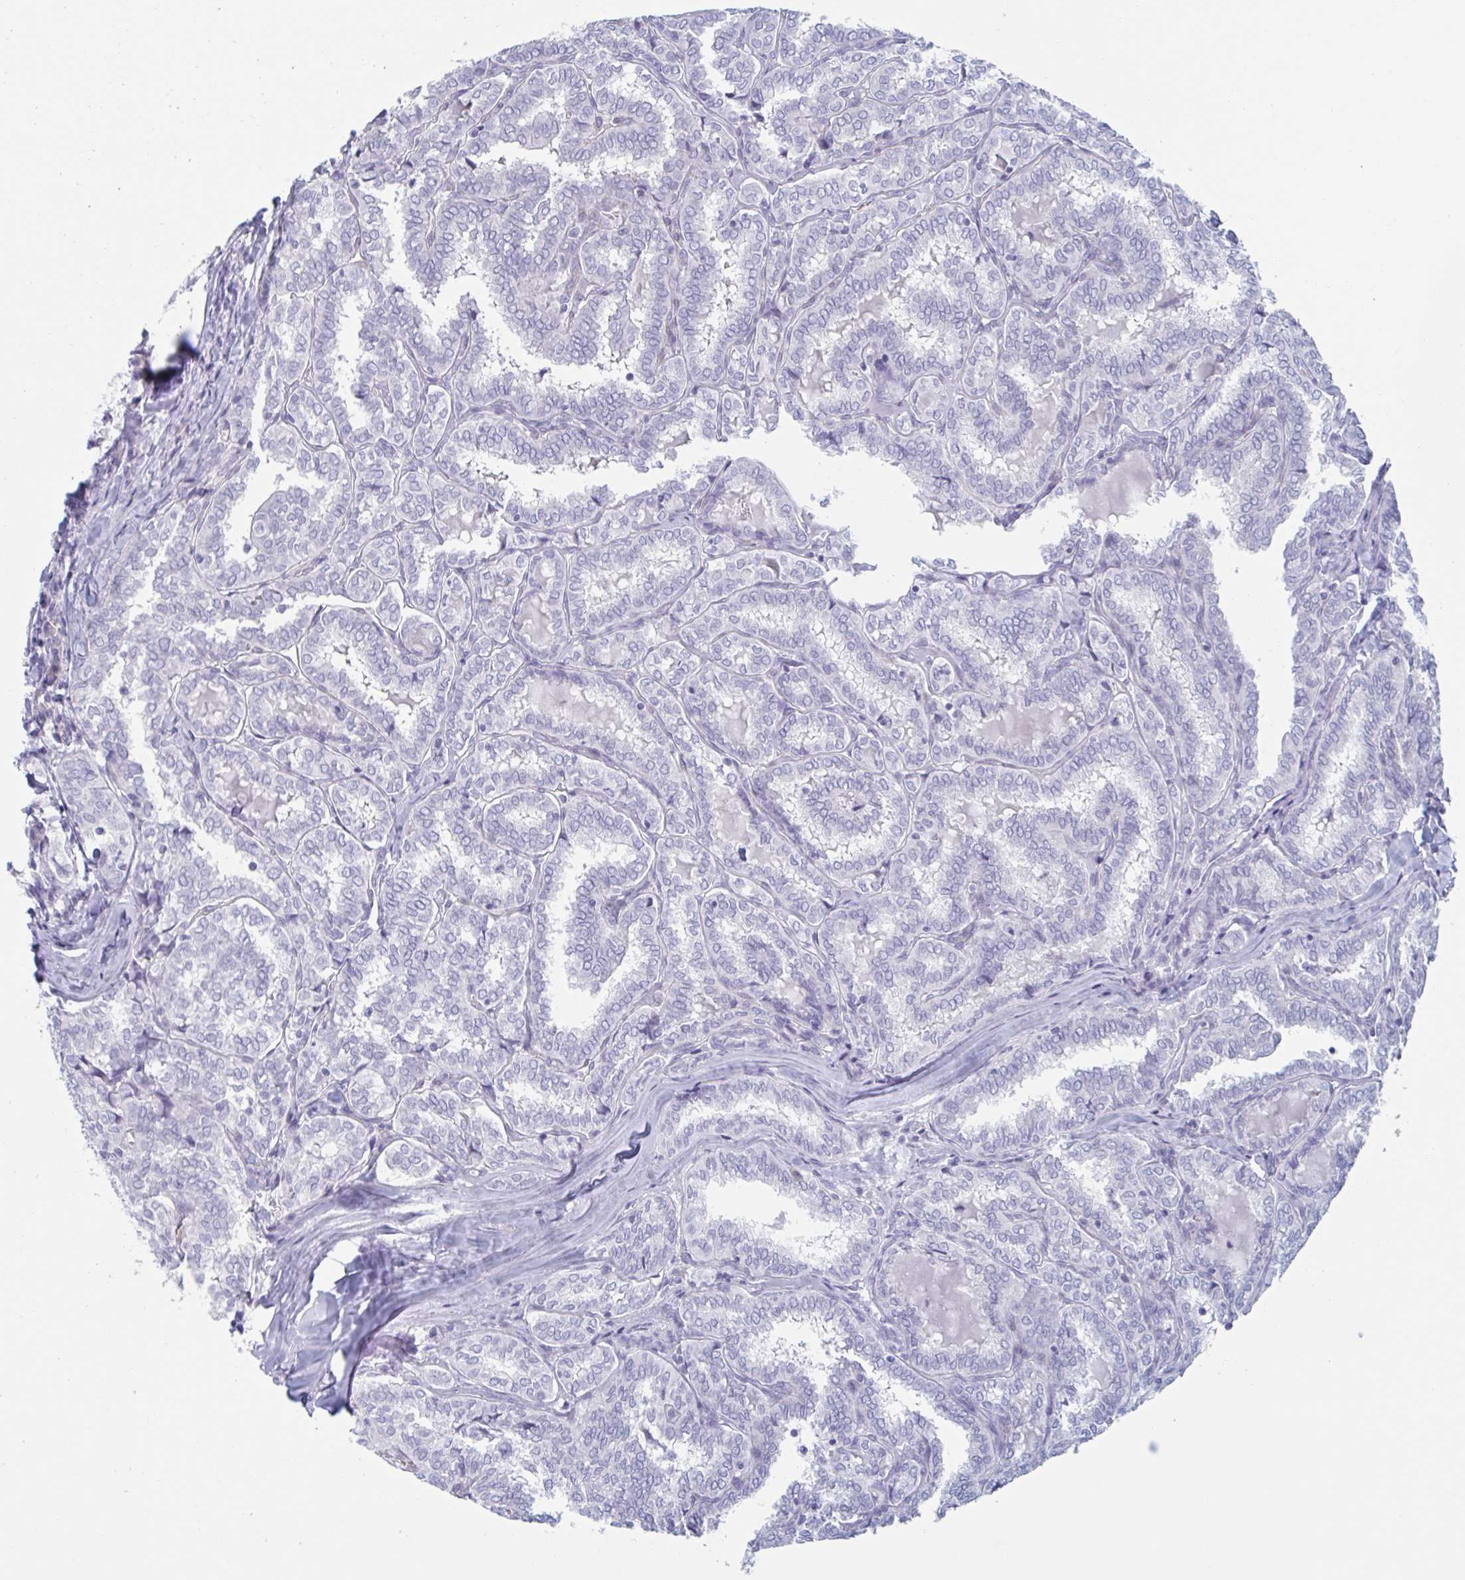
{"staining": {"intensity": "negative", "quantity": "none", "location": "none"}, "tissue": "thyroid cancer", "cell_type": "Tumor cells", "image_type": "cancer", "snomed": [{"axis": "morphology", "description": "Papillary adenocarcinoma, NOS"}, {"axis": "topography", "description": "Thyroid gland"}], "caption": "IHC histopathology image of neoplastic tissue: papillary adenocarcinoma (thyroid) stained with DAB (3,3'-diaminobenzidine) shows no significant protein positivity in tumor cells. (Brightfield microscopy of DAB IHC at high magnification).", "gene": "HSD11B2", "patient": {"sex": "female", "age": 30}}